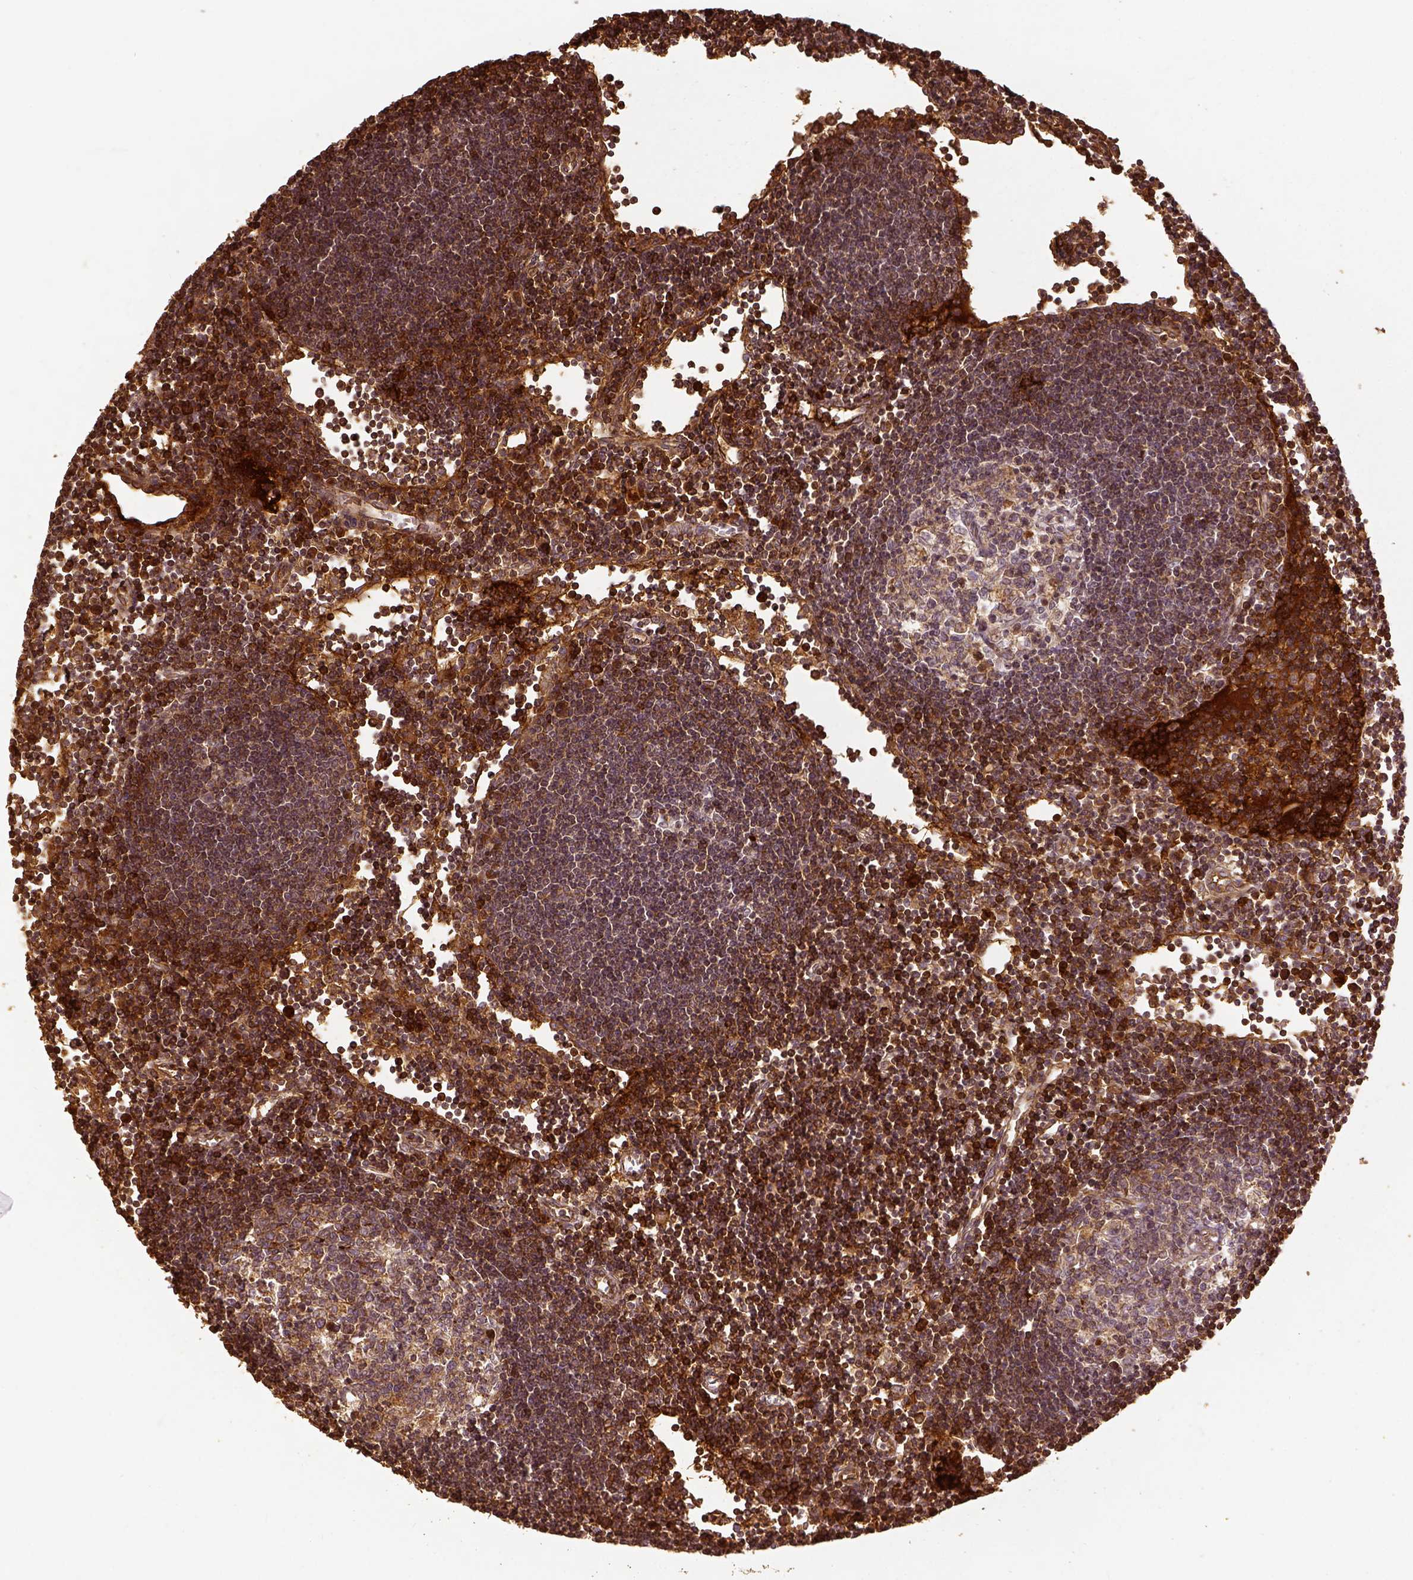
{"staining": {"intensity": "moderate", "quantity": "<25%", "location": "cytoplasmic/membranous"}, "tissue": "lymph node", "cell_type": "Germinal center cells", "image_type": "normal", "snomed": [{"axis": "morphology", "description": "Normal tissue, NOS"}, {"axis": "topography", "description": "Lymph node"}], "caption": "This is an image of IHC staining of unremarkable lymph node, which shows moderate staining in the cytoplasmic/membranous of germinal center cells.", "gene": "VEGFA", "patient": {"sex": "female", "age": 65}}